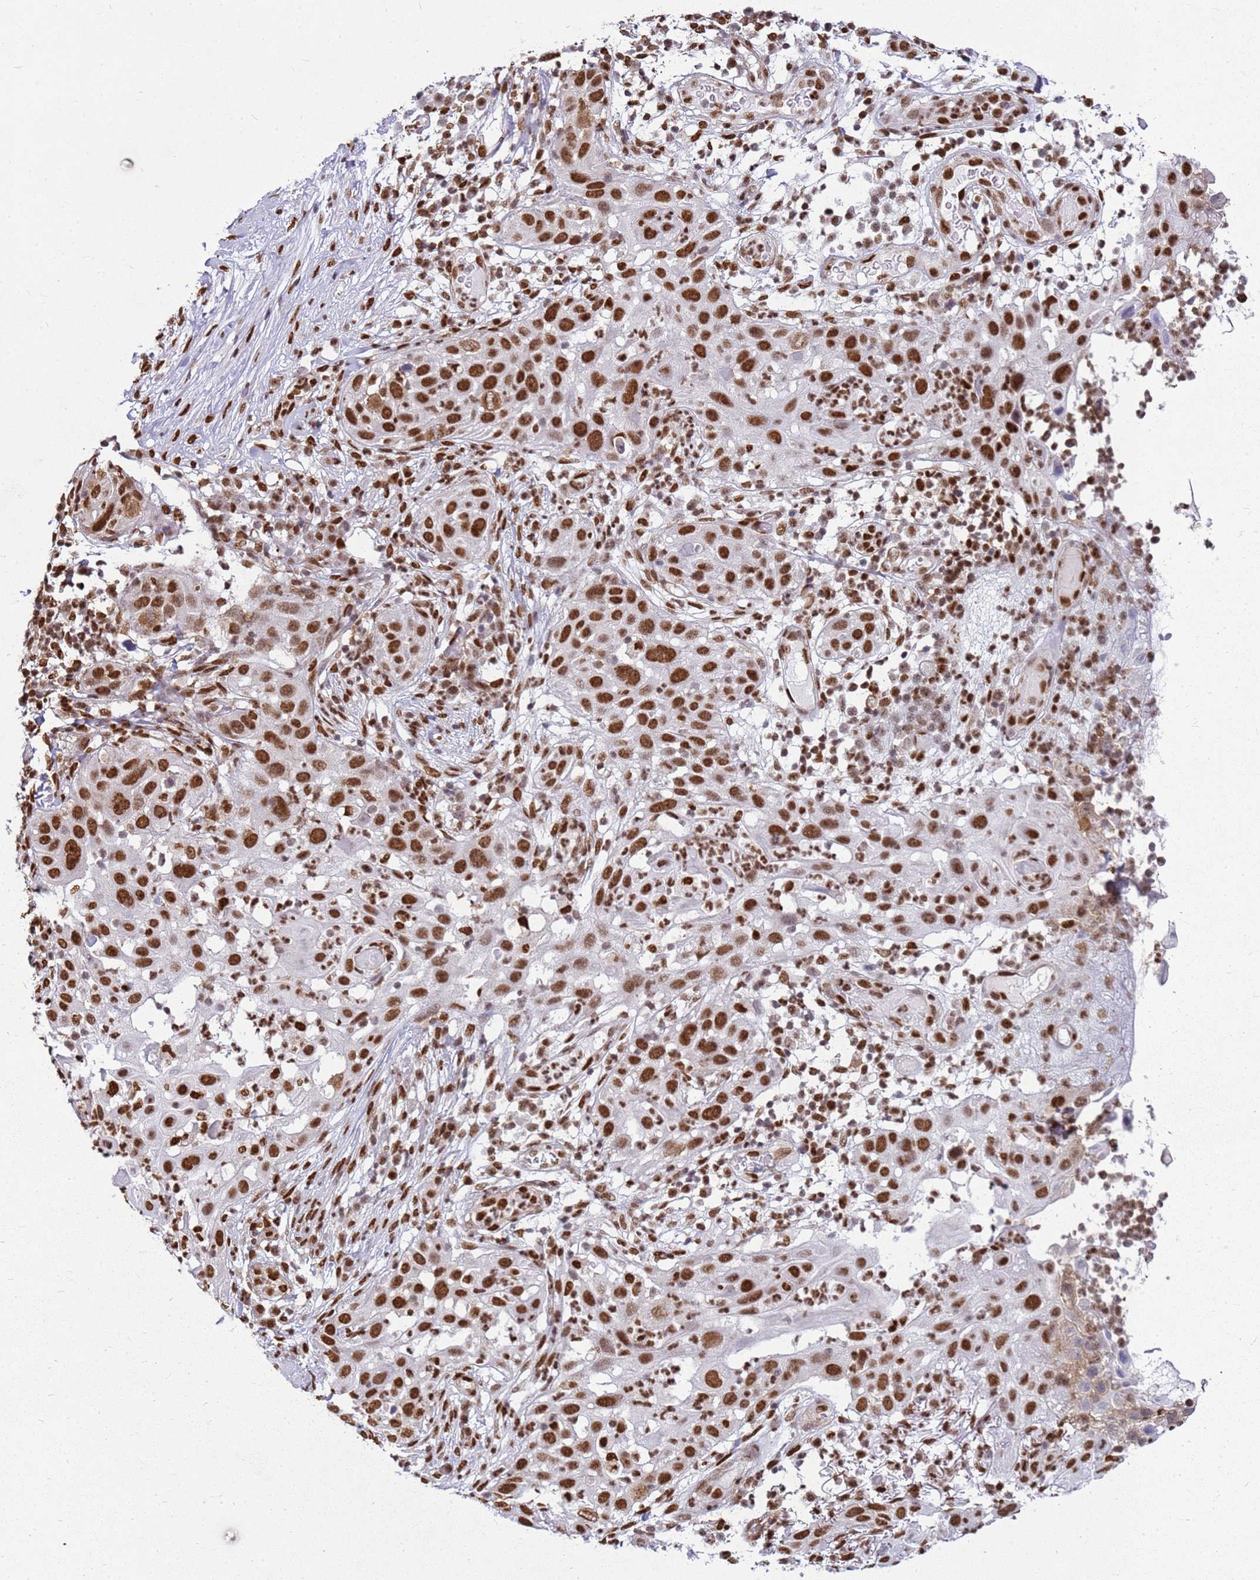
{"staining": {"intensity": "strong", "quantity": ">75%", "location": "nuclear"}, "tissue": "skin cancer", "cell_type": "Tumor cells", "image_type": "cancer", "snomed": [{"axis": "morphology", "description": "Squamous cell carcinoma, NOS"}, {"axis": "topography", "description": "Skin"}], "caption": "There is high levels of strong nuclear staining in tumor cells of skin cancer (squamous cell carcinoma), as demonstrated by immunohistochemical staining (brown color).", "gene": "APEX1", "patient": {"sex": "female", "age": 44}}